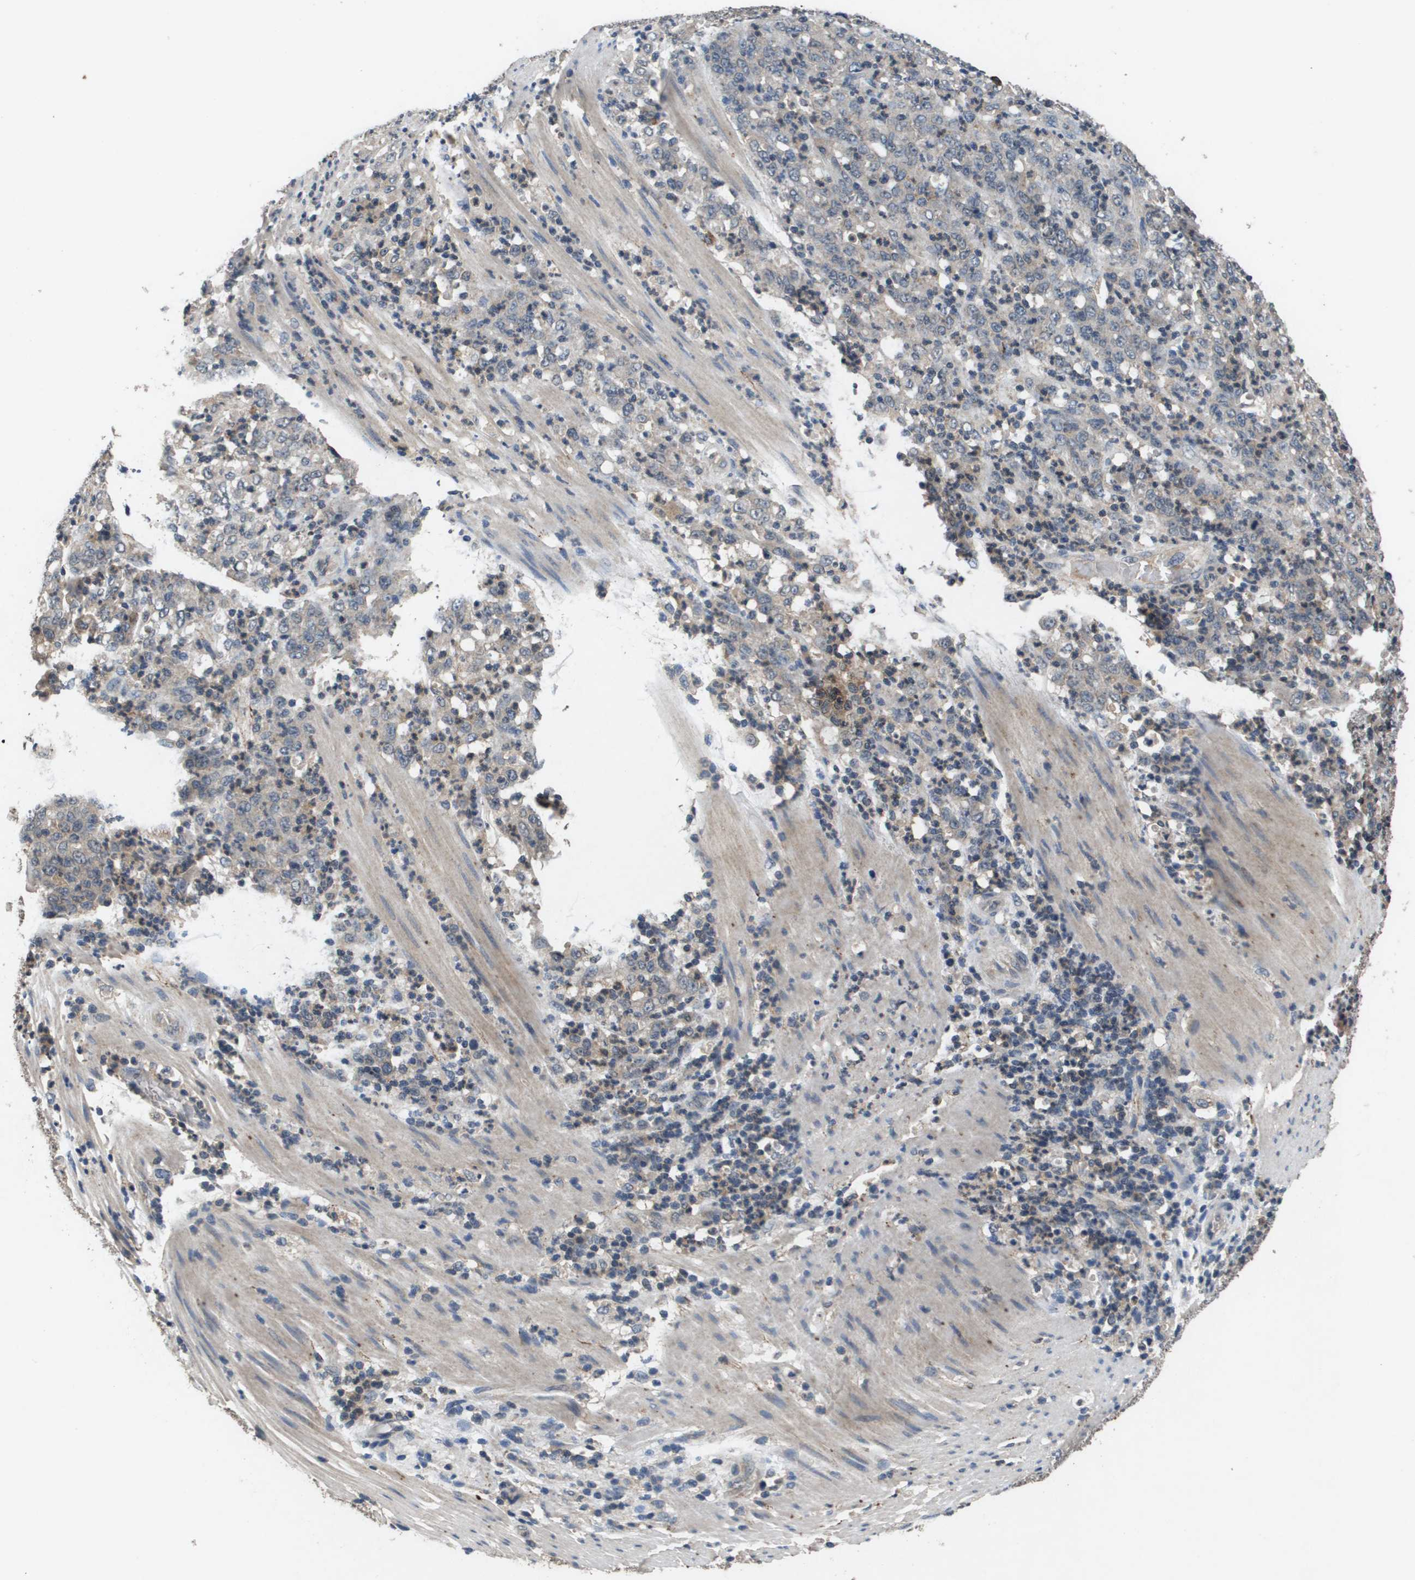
{"staining": {"intensity": "weak", "quantity": "<25%", "location": "cytoplasmic/membranous"}, "tissue": "stomach cancer", "cell_type": "Tumor cells", "image_type": "cancer", "snomed": [{"axis": "morphology", "description": "Adenocarcinoma, NOS"}, {"axis": "topography", "description": "Stomach, lower"}], "caption": "This is an immunohistochemistry (IHC) image of stomach cancer. There is no staining in tumor cells.", "gene": "PROC", "patient": {"sex": "female", "age": 71}}